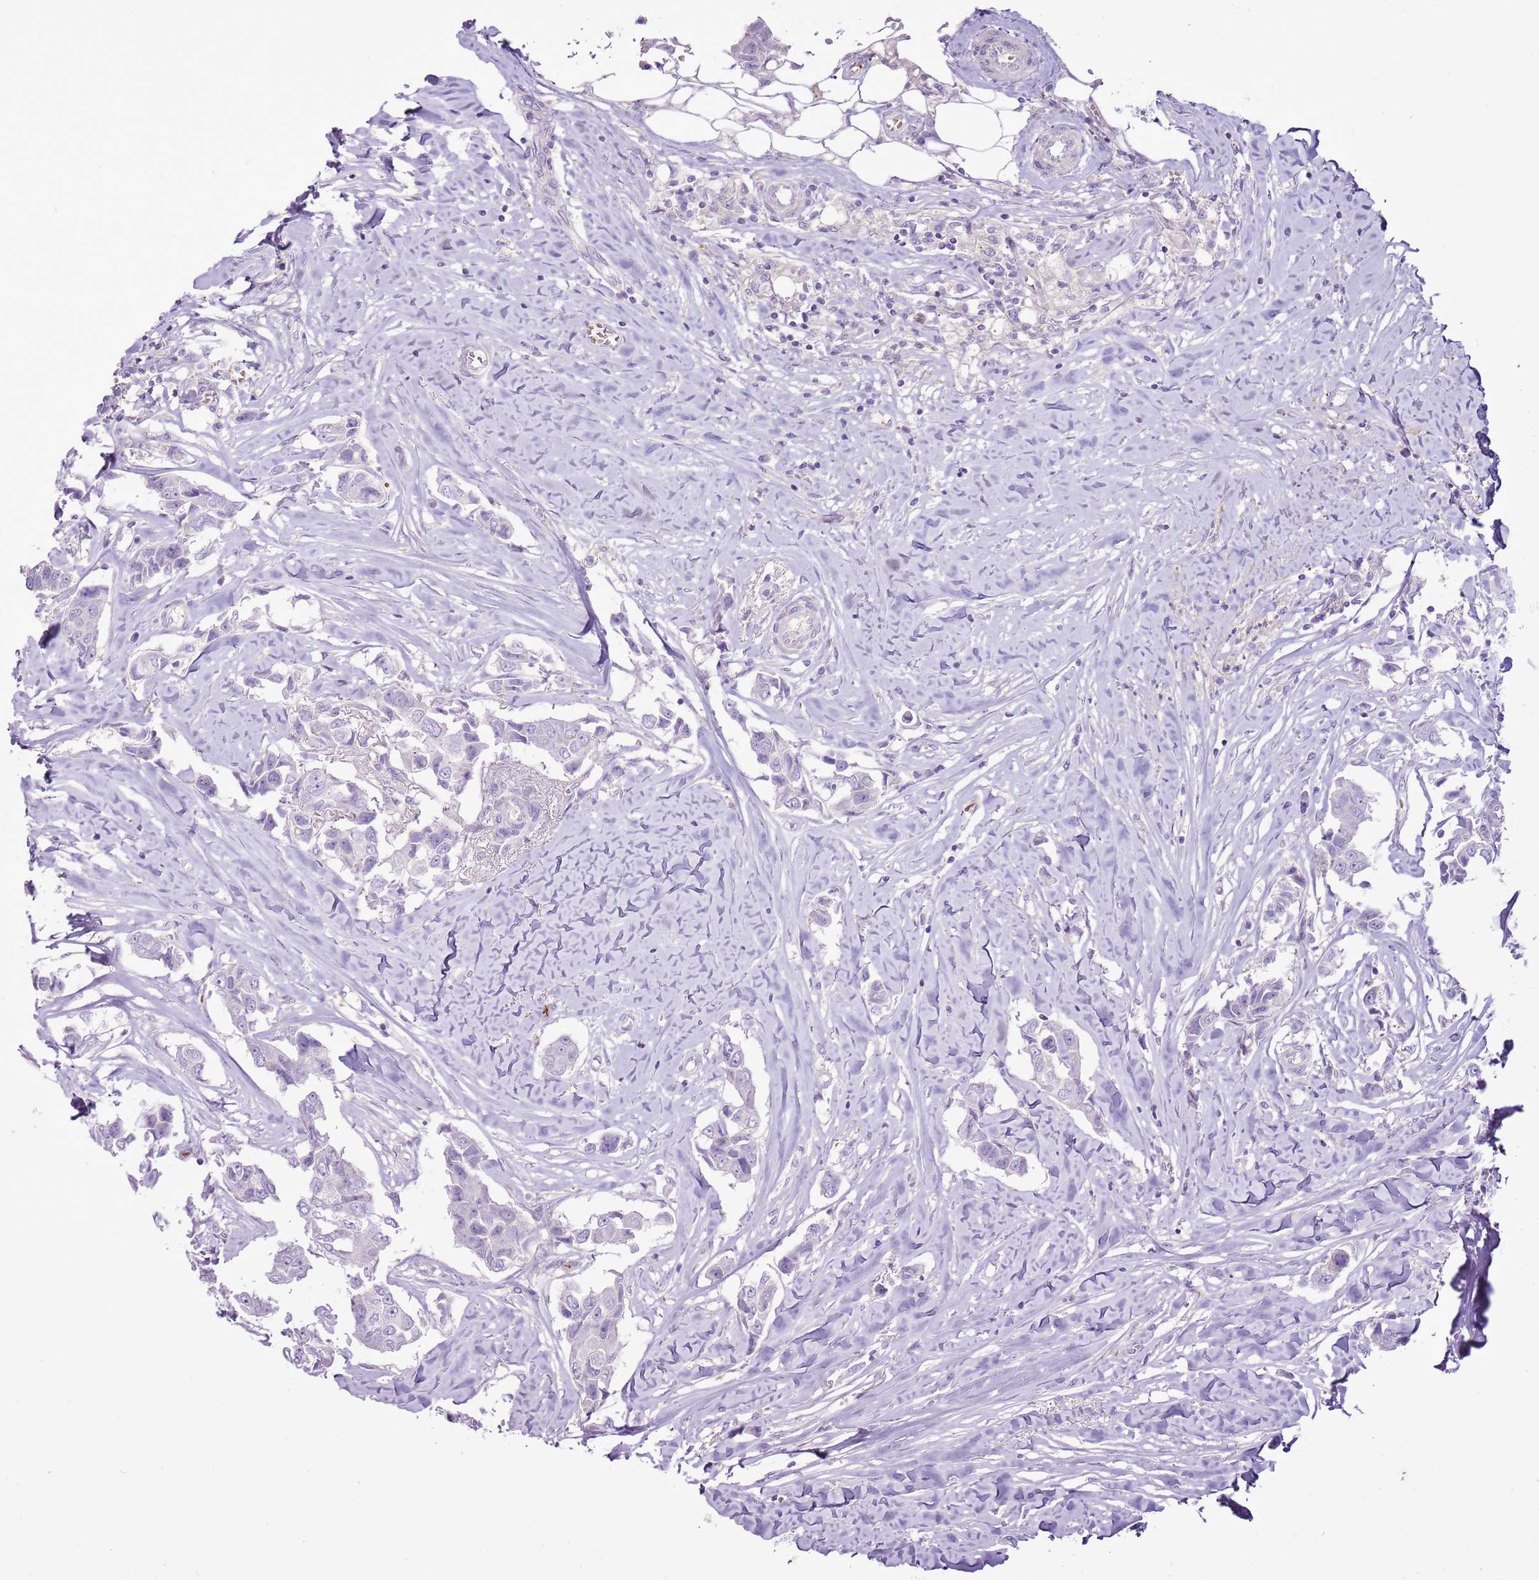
{"staining": {"intensity": "negative", "quantity": "none", "location": "none"}, "tissue": "breast cancer", "cell_type": "Tumor cells", "image_type": "cancer", "snomed": [{"axis": "morphology", "description": "Duct carcinoma"}, {"axis": "topography", "description": "Breast"}], "caption": "Histopathology image shows no significant protein expression in tumor cells of invasive ductal carcinoma (breast).", "gene": "CHAC2", "patient": {"sex": "female", "age": 80}}